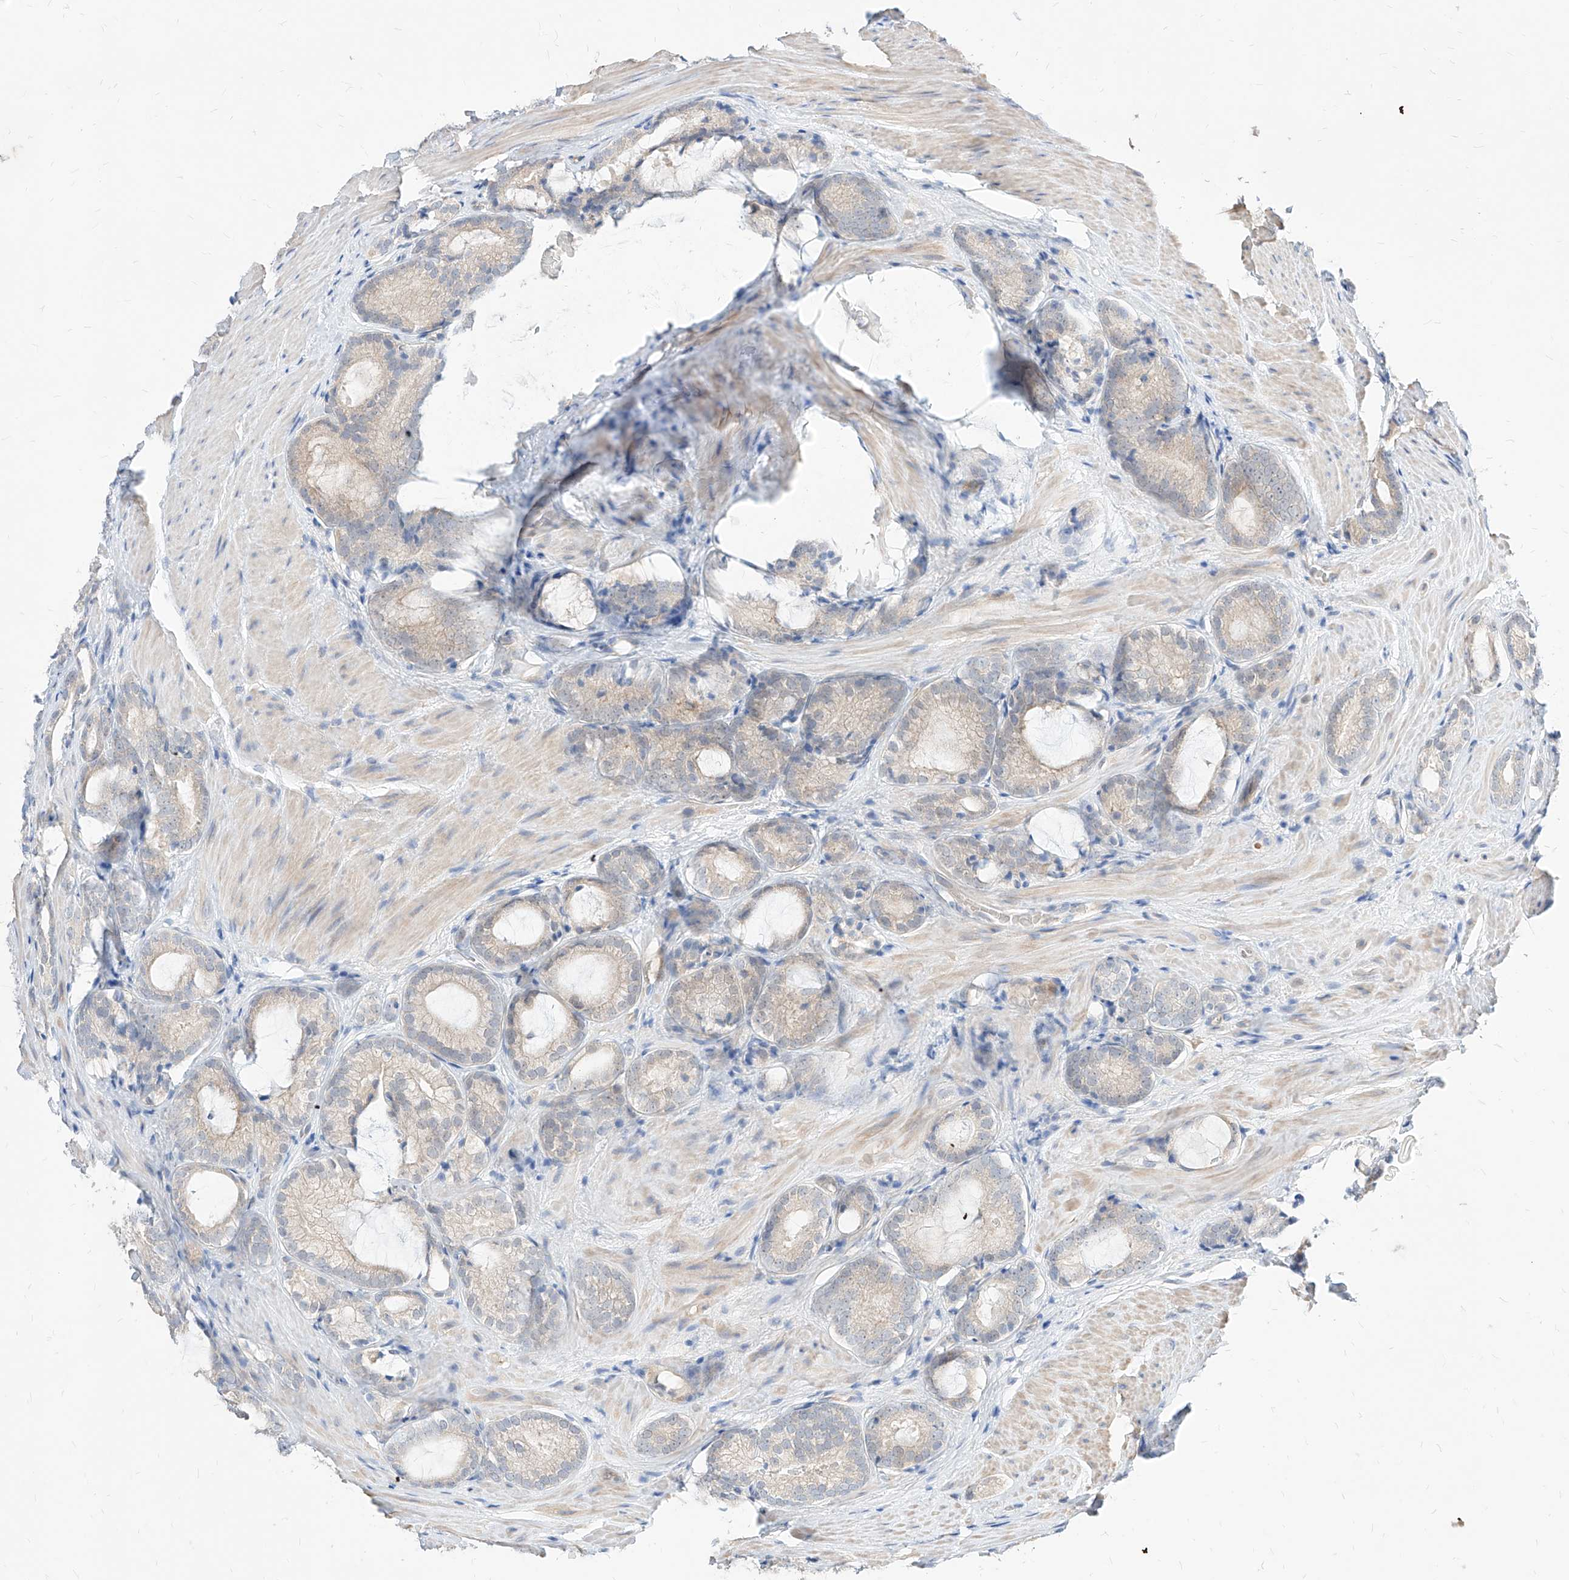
{"staining": {"intensity": "negative", "quantity": "none", "location": "none"}, "tissue": "prostate cancer", "cell_type": "Tumor cells", "image_type": "cancer", "snomed": [{"axis": "morphology", "description": "Adenocarcinoma, High grade"}, {"axis": "topography", "description": "Prostate"}], "caption": "DAB (3,3'-diaminobenzidine) immunohistochemical staining of prostate cancer (high-grade adenocarcinoma) exhibits no significant positivity in tumor cells.", "gene": "TSNAX", "patient": {"sex": "male", "age": 63}}